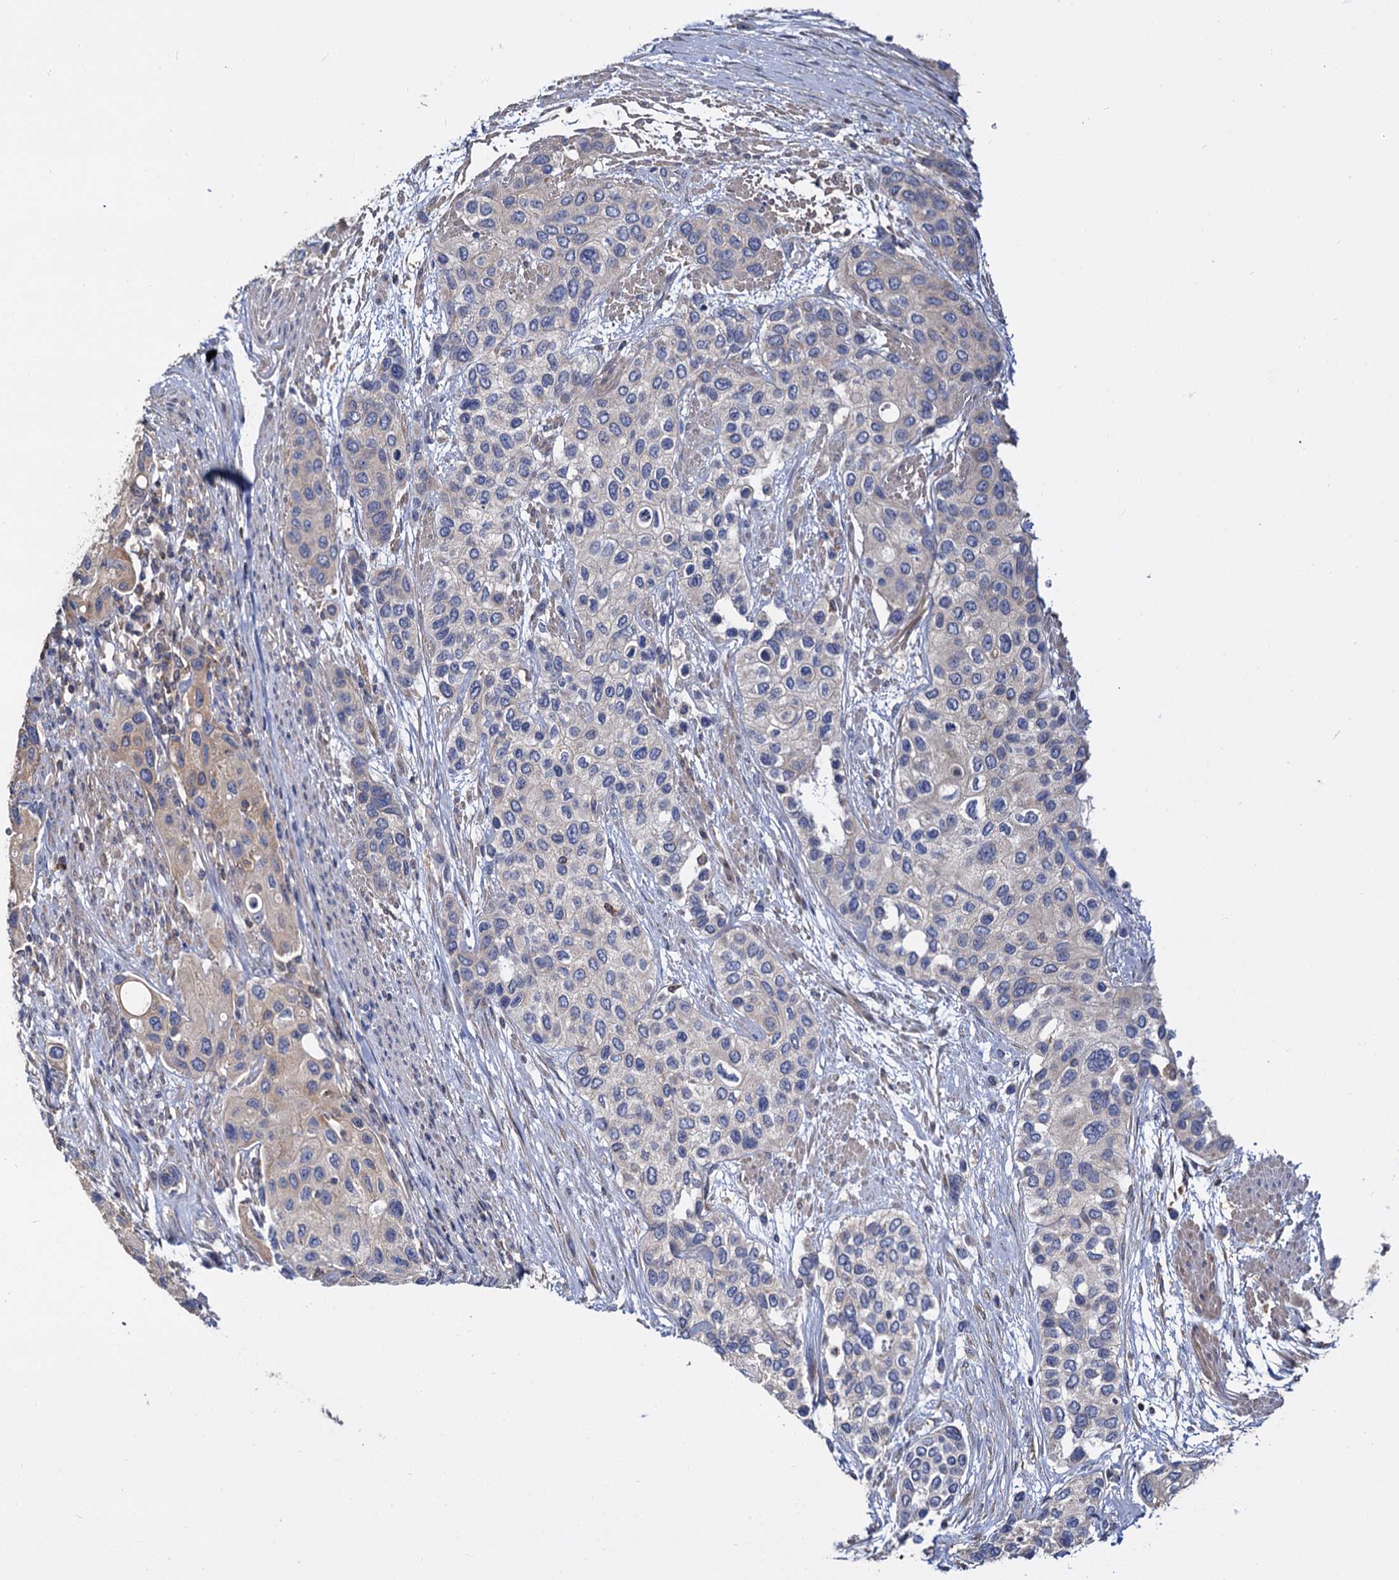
{"staining": {"intensity": "weak", "quantity": "<25%", "location": "cytoplasmic/membranous"}, "tissue": "urothelial cancer", "cell_type": "Tumor cells", "image_type": "cancer", "snomed": [{"axis": "morphology", "description": "Normal tissue, NOS"}, {"axis": "morphology", "description": "Urothelial carcinoma, High grade"}, {"axis": "topography", "description": "Vascular tissue"}, {"axis": "topography", "description": "Urinary bladder"}], "caption": "There is no significant positivity in tumor cells of urothelial cancer.", "gene": "ANKRD13A", "patient": {"sex": "female", "age": 56}}